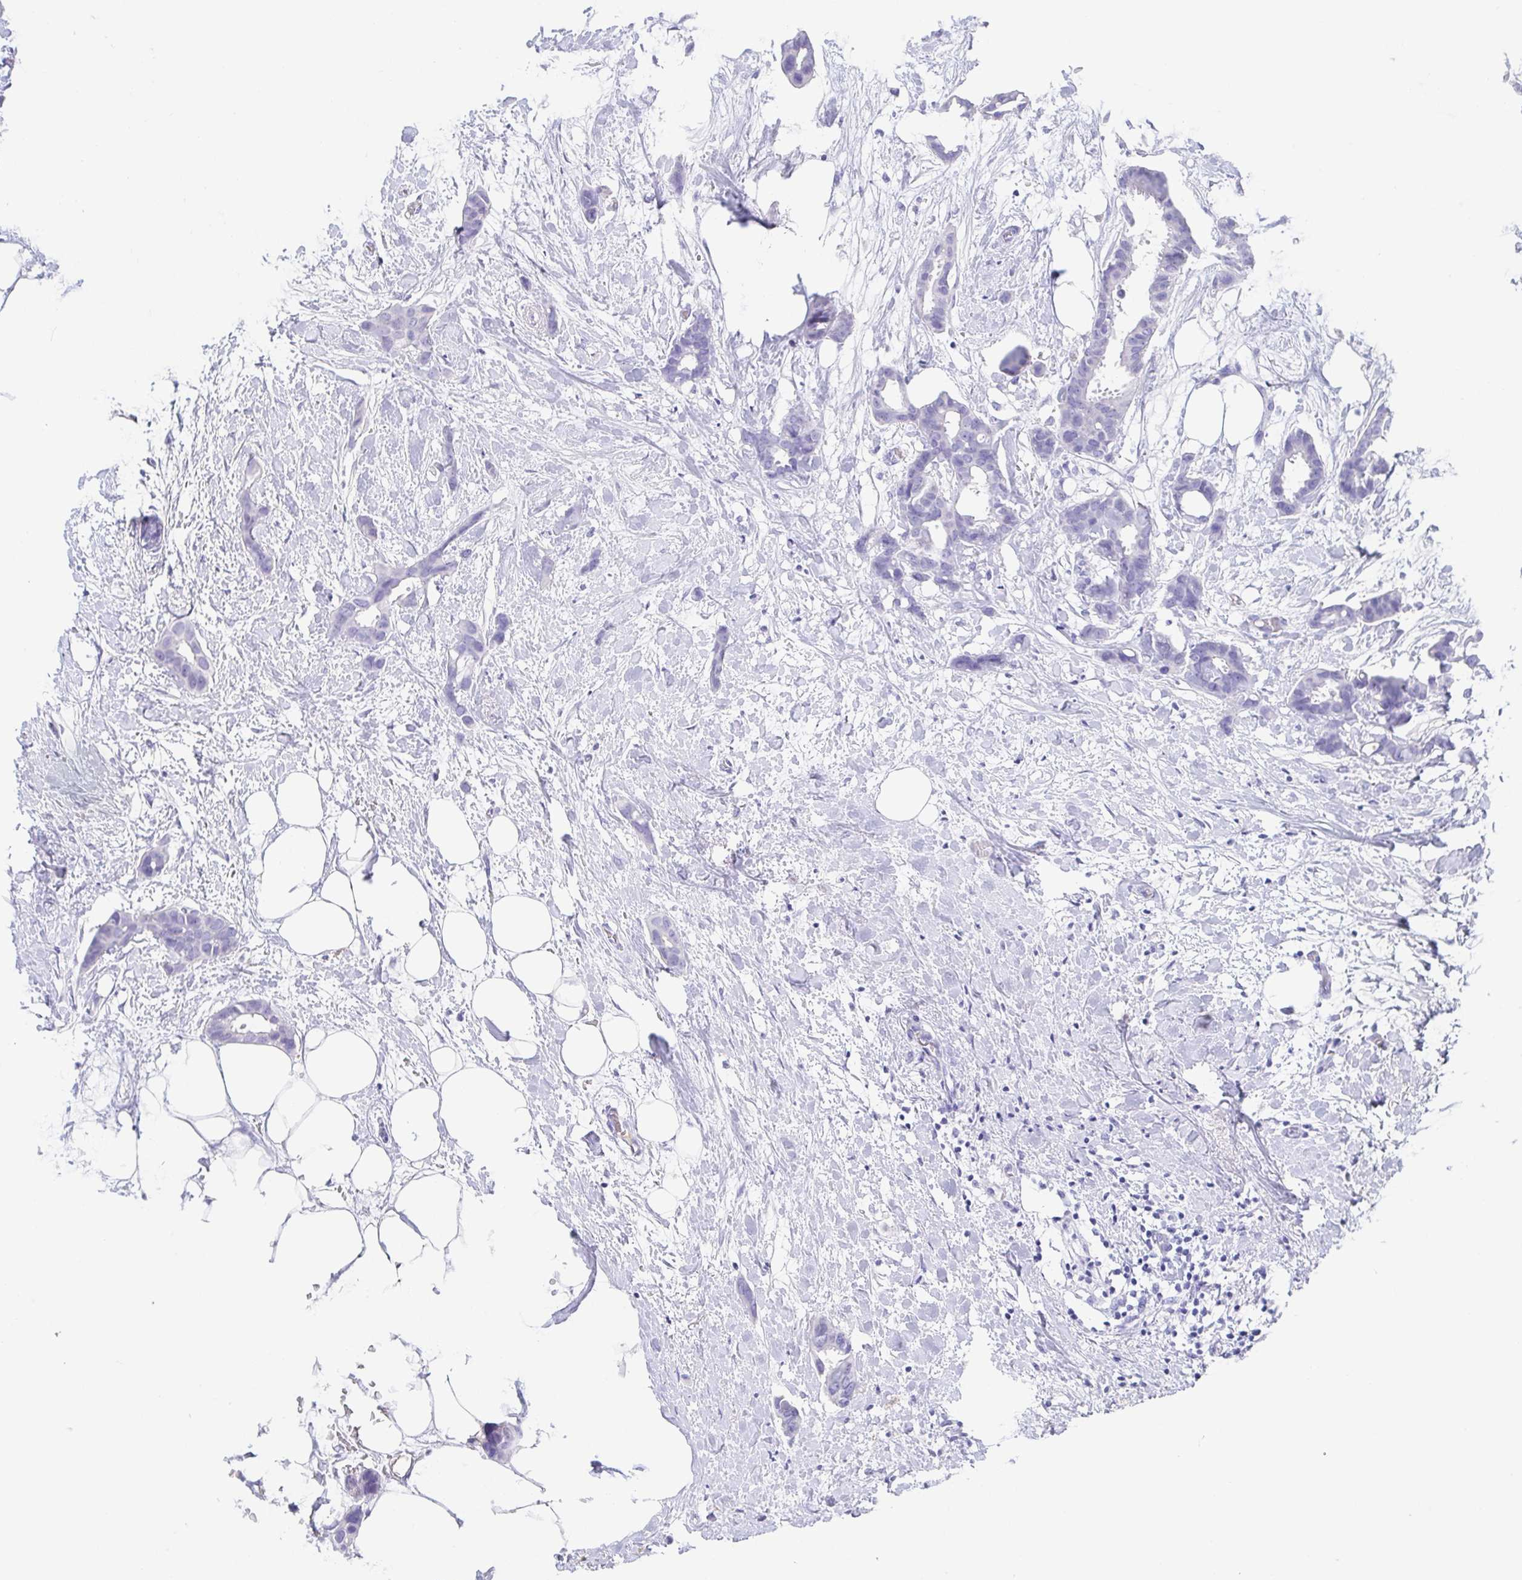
{"staining": {"intensity": "negative", "quantity": "none", "location": "none"}, "tissue": "breast cancer", "cell_type": "Tumor cells", "image_type": "cancer", "snomed": [{"axis": "morphology", "description": "Duct carcinoma"}, {"axis": "topography", "description": "Breast"}], "caption": "Breast infiltrating ductal carcinoma stained for a protein using immunohistochemistry (IHC) demonstrates no staining tumor cells.", "gene": "GKN1", "patient": {"sex": "female", "age": 62}}